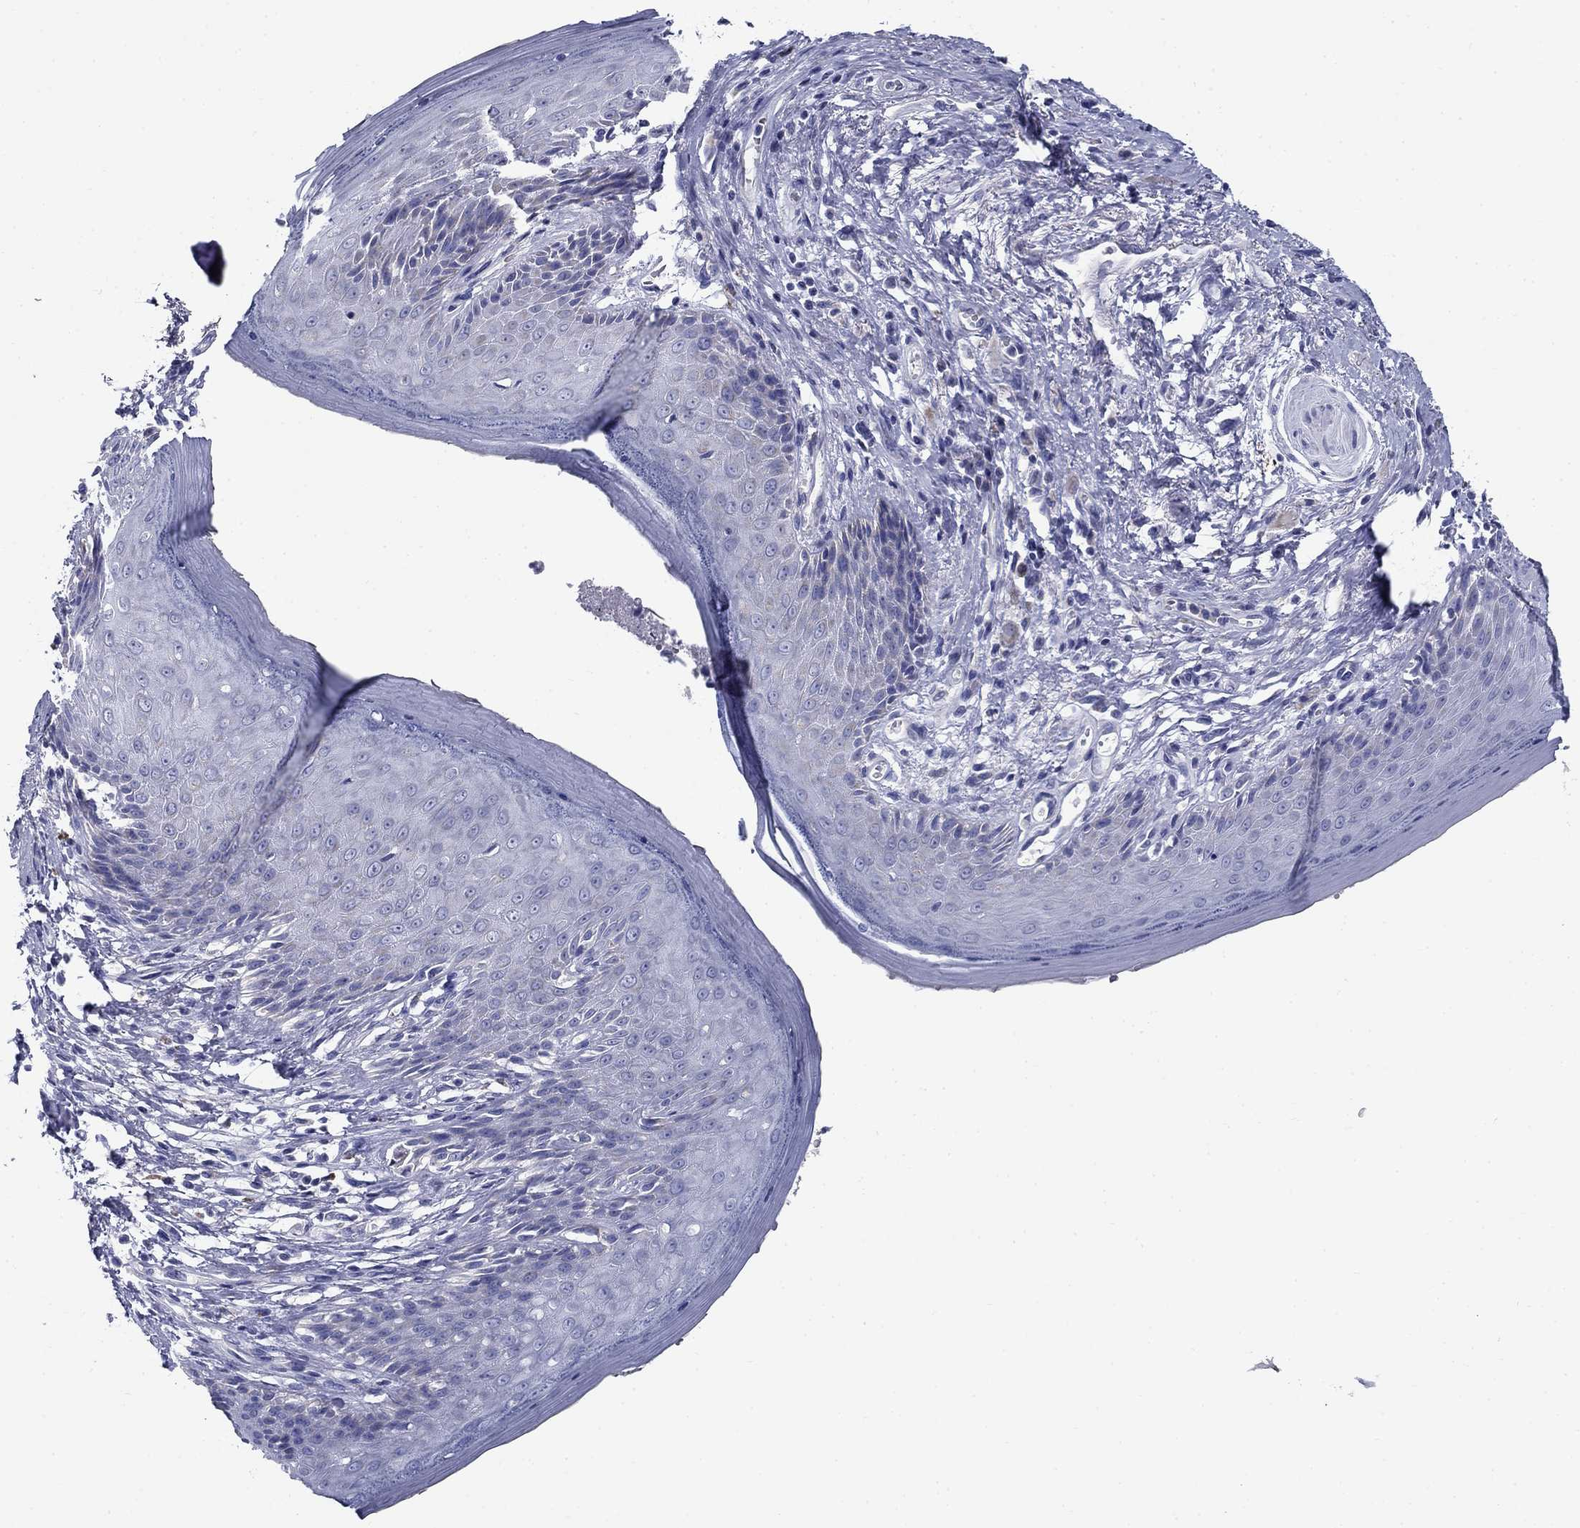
{"staining": {"intensity": "negative", "quantity": "none", "location": "none"}, "tissue": "skin", "cell_type": "Epidermal cells", "image_type": "normal", "snomed": [{"axis": "morphology", "description": "Normal tissue, NOS"}, {"axis": "morphology", "description": "Adenocarcinoma, NOS"}, {"axis": "topography", "description": "Rectum"}, {"axis": "topography", "description": "Anal"}], "caption": "Skin was stained to show a protein in brown. There is no significant staining in epidermal cells. (Immunohistochemistry (ihc), brightfield microscopy, high magnification).", "gene": "UPB1", "patient": {"sex": "female", "age": 68}}